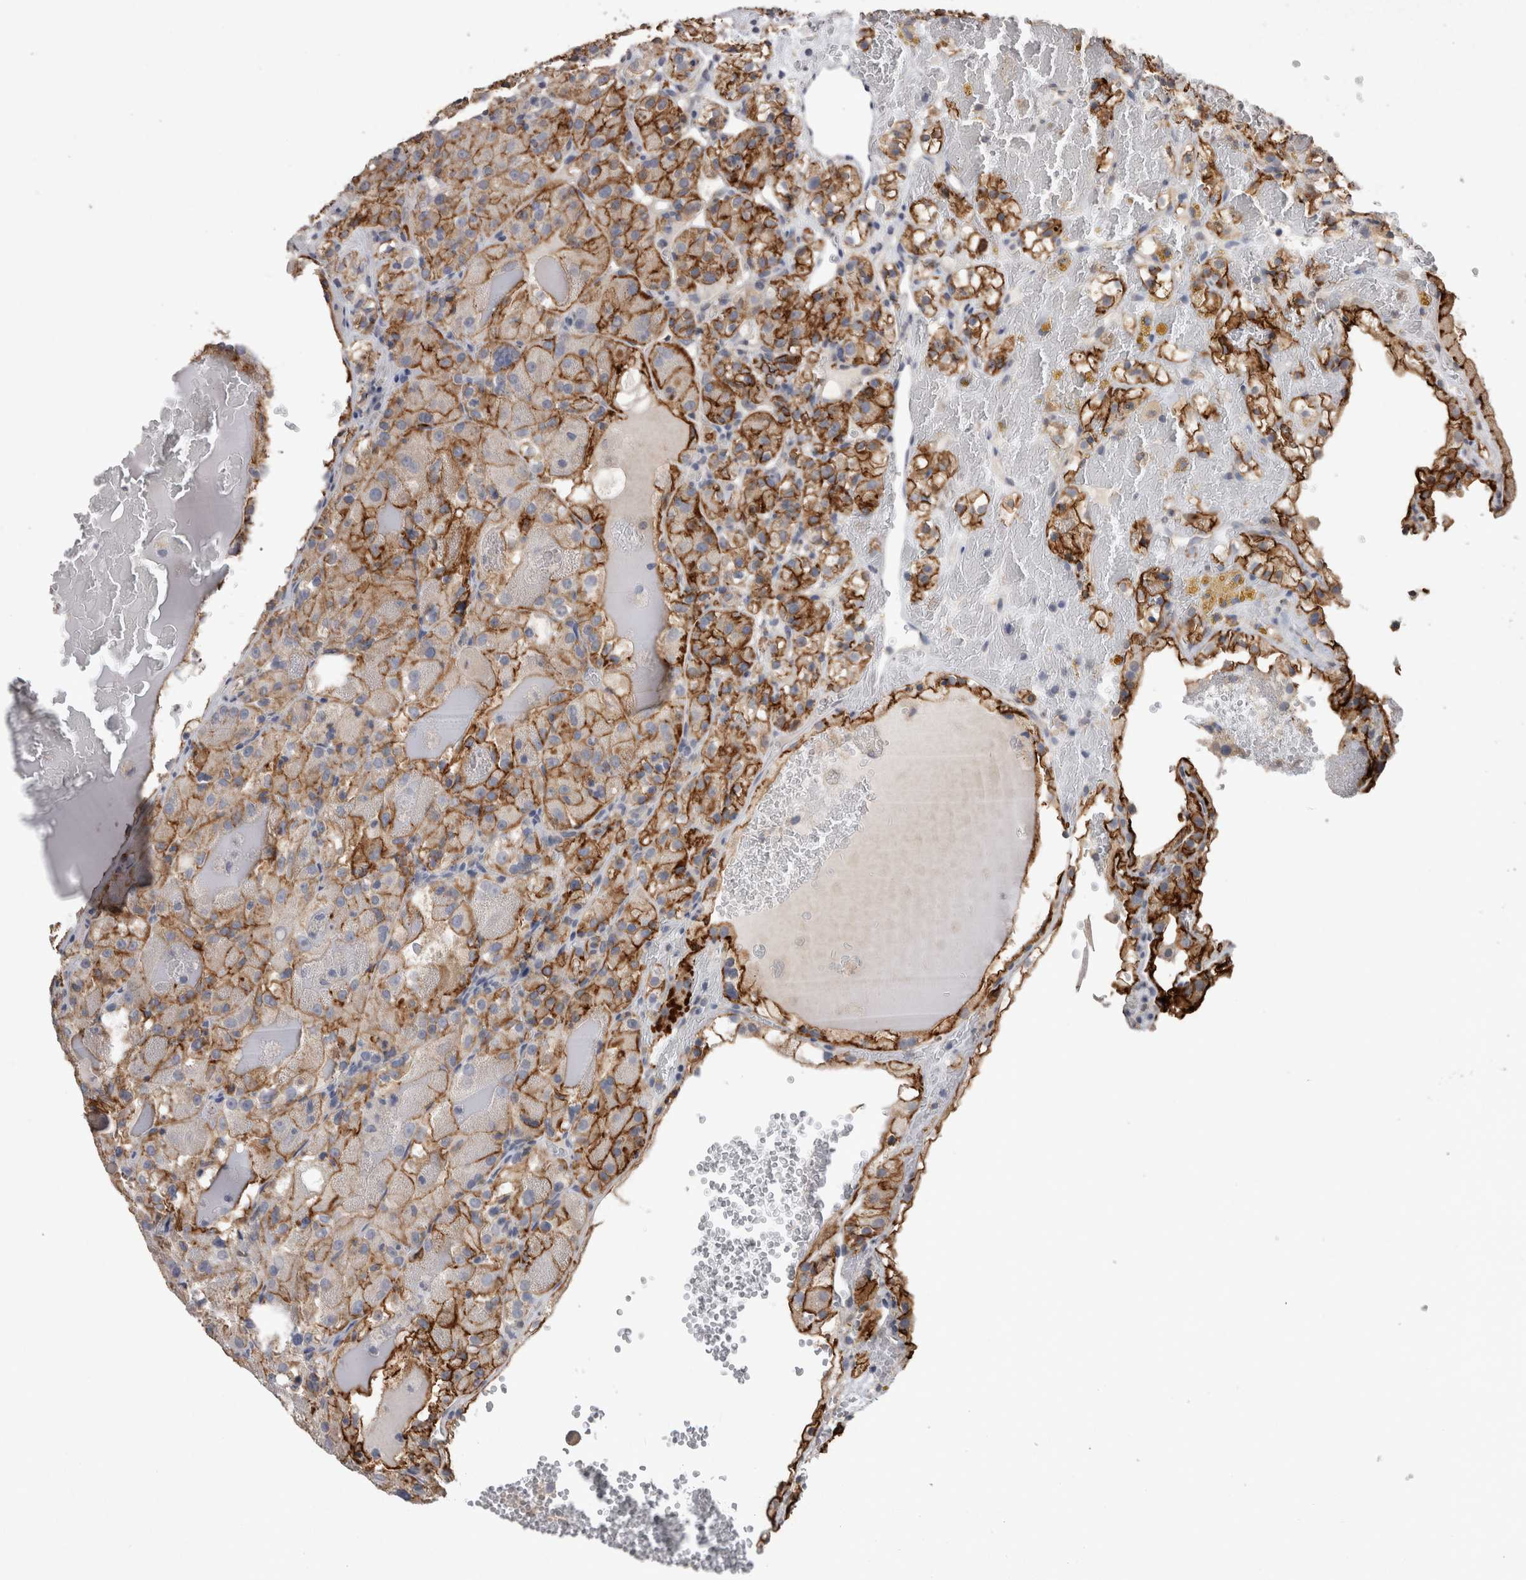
{"staining": {"intensity": "moderate", "quantity": ">75%", "location": "cytoplasmic/membranous"}, "tissue": "renal cancer", "cell_type": "Tumor cells", "image_type": "cancer", "snomed": [{"axis": "morphology", "description": "Normal tissue, NOS"}, {"axis": "morphology", "description": "Adenocarcinoma, NOS"}, {"axis": "topography", "description": "Kidney"}], "caption": "High-magnification brightfield microscopy of renal adenocarcinoma stained with DAB (3,3'-diaminobenzidine) (brown) and counterstained with hematoxylin (blue). tumor cells exhibit moderate cytoplasmic/membranous expression is seen in approximately>75% of cells. (DAB IHC, brown staining for protein, blue staining for nuclei).", "gene": "CDH6", "patient": {"sex": "male", "age": 61}}